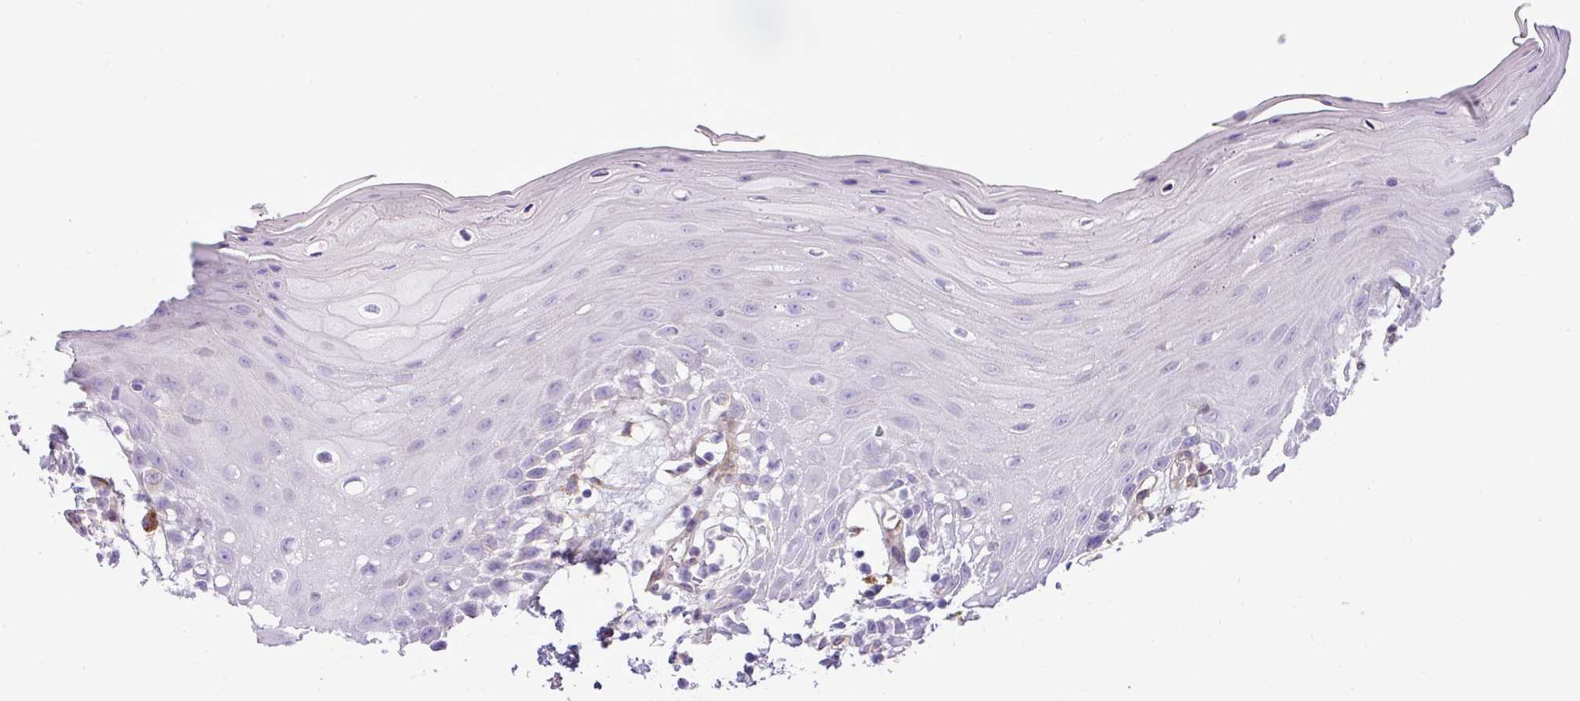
{"staining": {"intensity": "negative", "quantity": "none", "location": "none"}, "tissue": "oral mucosa", "cell_type": "Squamous epithelial cells", "image_type": "normal", "snomed": [{"axis": "morphology", "description": "Normal tissue, NOS"}, {"axis": "topography", "description": "Oral tissue"}, {"axis": "topography", "description": "Tounge, NOS"}], "caption": "Oral mucosa stained for a protein using IHC demonstrates no staining squamous epithelial cells.", "gene": "KIRREL3", "patient": {"sex": "female", "age": 59}}